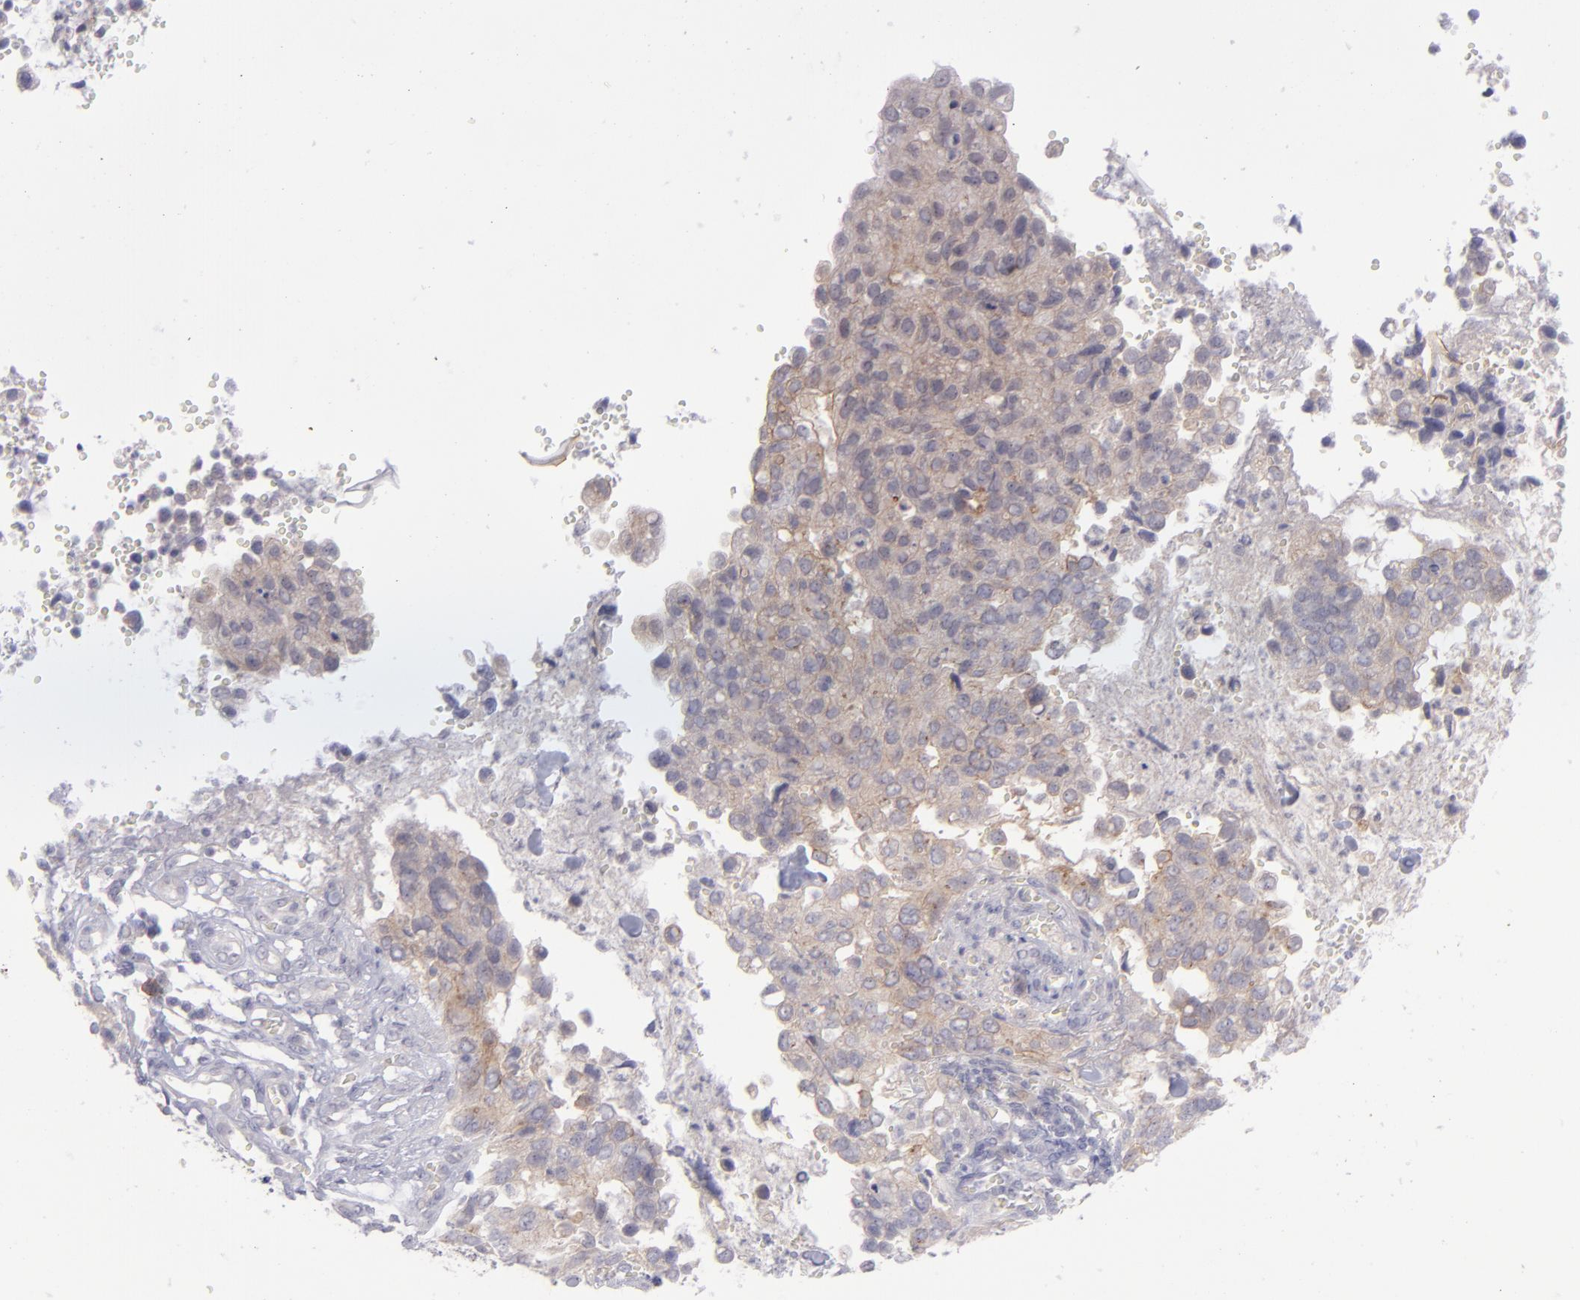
{"staining": {"intensity": "moderate", "quantity": "25%-75%", "location": "cytoplasmic/membranous"}, "tissue": "cervical cancer", "cell_type": "Tumor cells", "image_type": "cancer", "snomed": [{"axis": "morphology", "description": "Normal tissue, NOS"}, {"axis": "morphology", "description": "Squamous cell carcinoma, NOS"}, {"axis": "topography", "description": "Cervix"}], "caption": "Immunohistochemistry (IHC) staining of cervical cancer, which reveals medium levels of moderate cytoplasmic/membranous expression in approximately 25%-75% of tumor cells indicating moderate cytoplasmic/membranous protein expression. The staining was performed using DAB (brown) for protein detection and nuclei were counterstained in hematoxylin (blue).", "gene": "EVPL", "patient": {"sex": "female", "age": 45}}